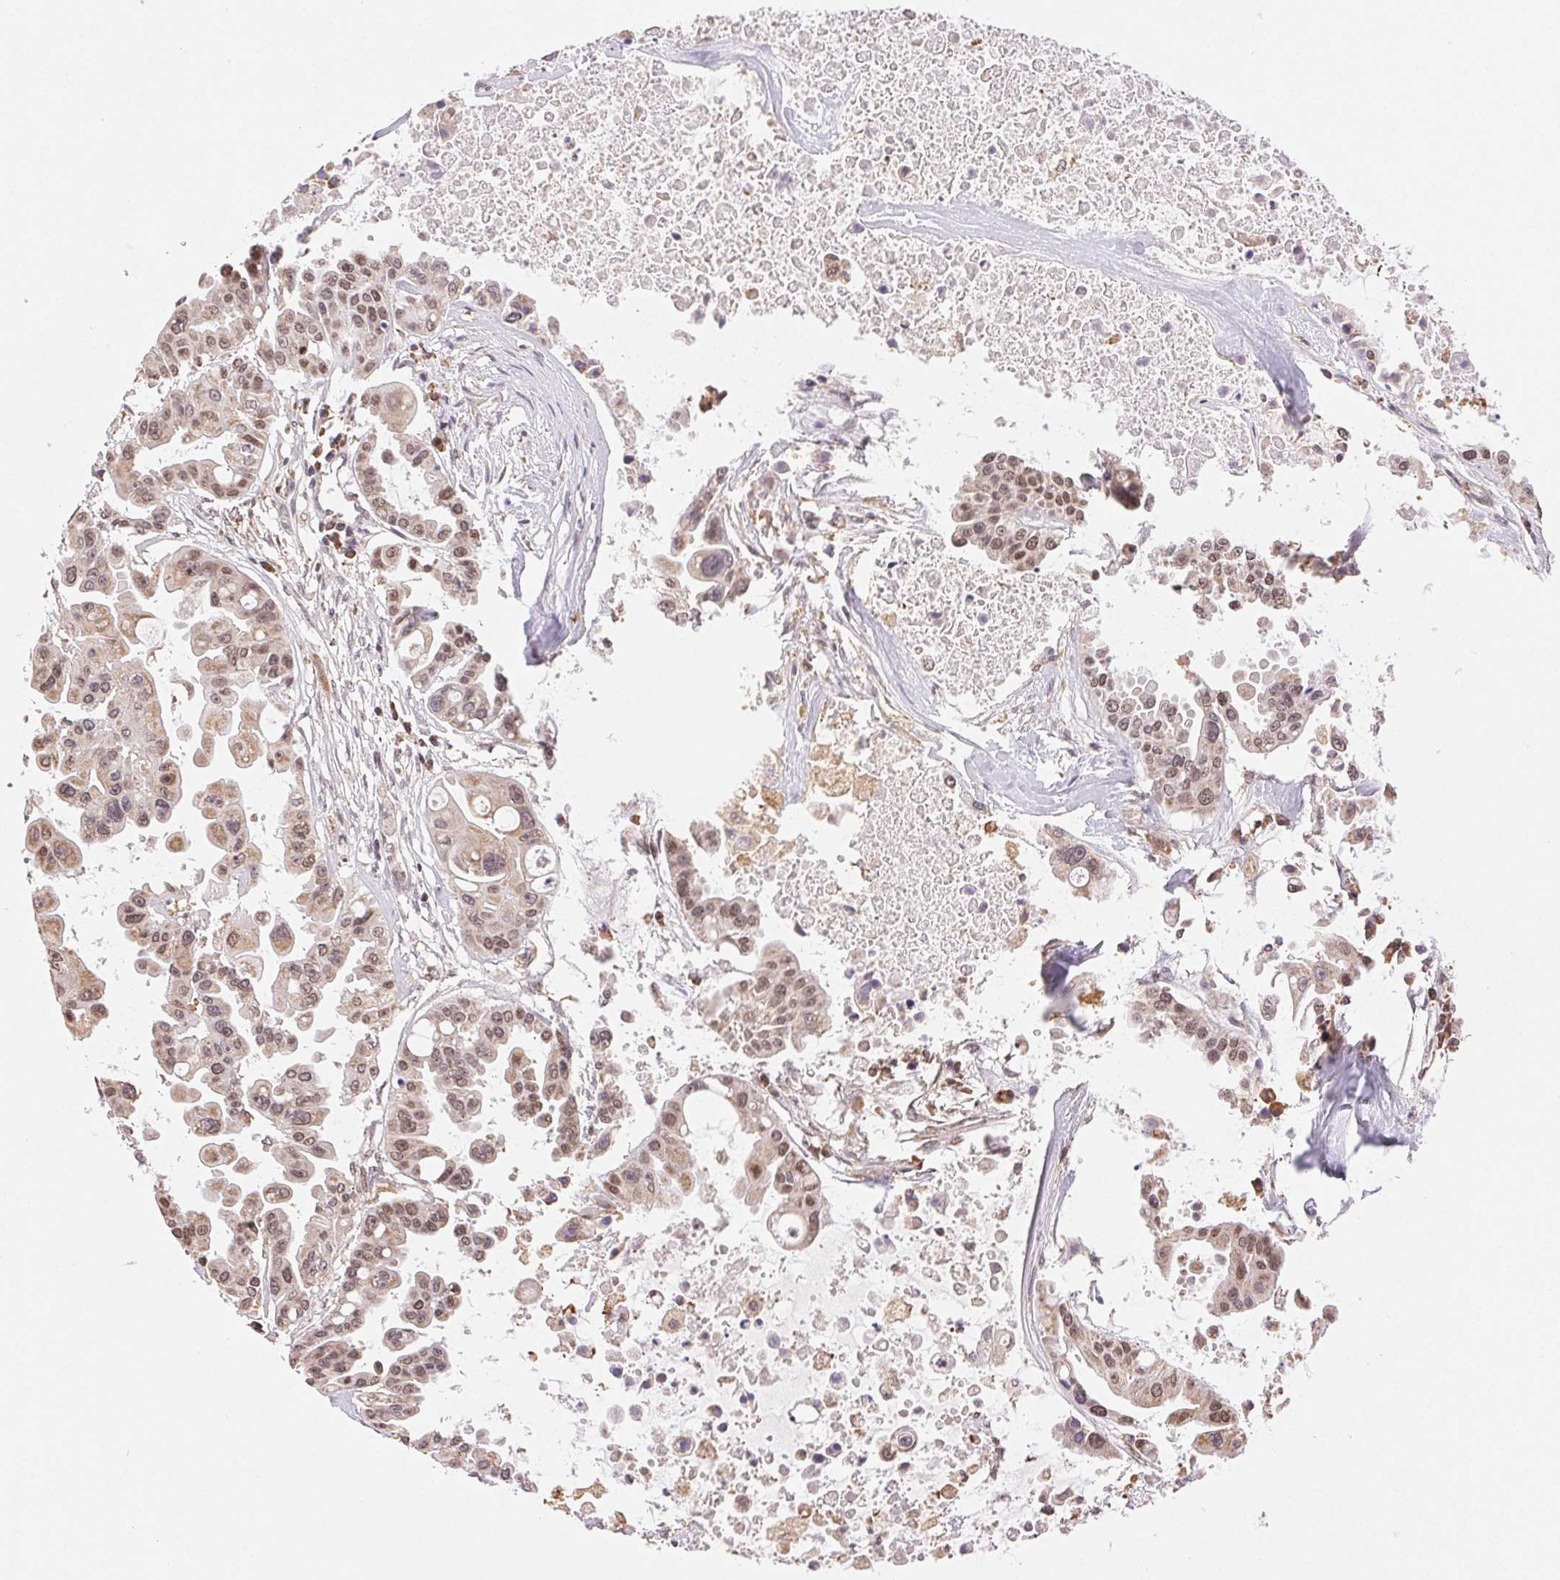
{"staining": {"intensity": "weak", "quantity": ">75%", "location": "cytoplasmic/membranous,nuclear"}, "tissue": "ovarian cancer", "cell_type": "Tumor cells", "image_type": "cancer", "snomed": [{"axis": "morphology", "description": "Cystadenocarcinoma, serous, NOS"}, {"axis": "topography", "description": "Ovary"}], "caption": "DAB immunohistochemical staining of human serous cystadenocarcinoma (ovarian) exhibits weak cytoplasmic/membranous and nuclear protein staining in approximately >75% of tumor cells.", "gene": "PIWIL4", "patient": {"sex": "female", "age": 56}}